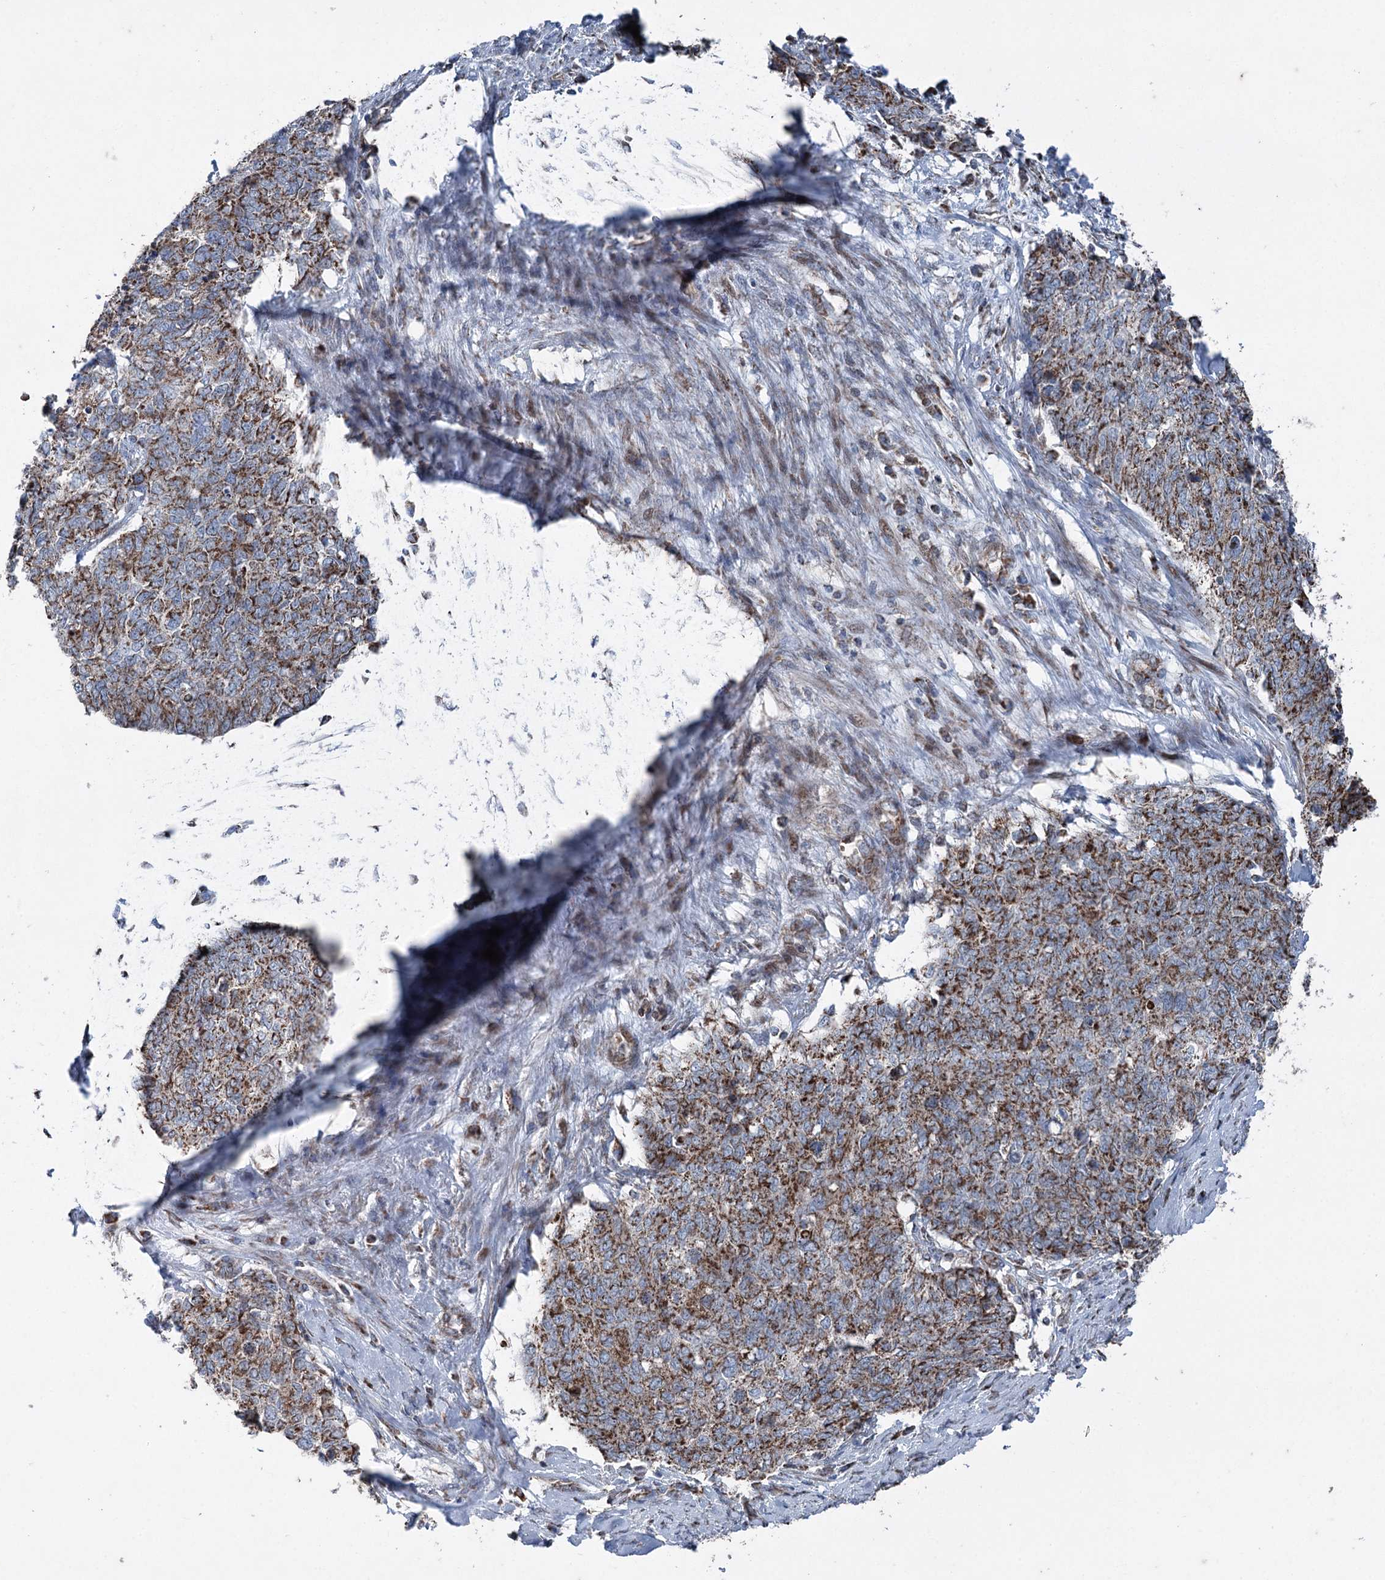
{"staining": {"intensity": "strong", "quantity": ">75%", "location": "cytoplasmic/membranous"}, "tissue": "cervical cancer", "cell_type": "Tumor cells", "image_type": "cancer", "snomed": [{"axis": "morphology", "description": "Squamous cell carcinoma, NOS"}, {"axis": "topography", "description": "Cervix"}], "caption": "The histopathology image shows staining of cervical squamous cell carcinoma, revealing strong cytoplasmic/membranous protein expression (brown color) within tumor cells.", "gene": "UCN3", "patient": {"sex": "female", "age": 63}}